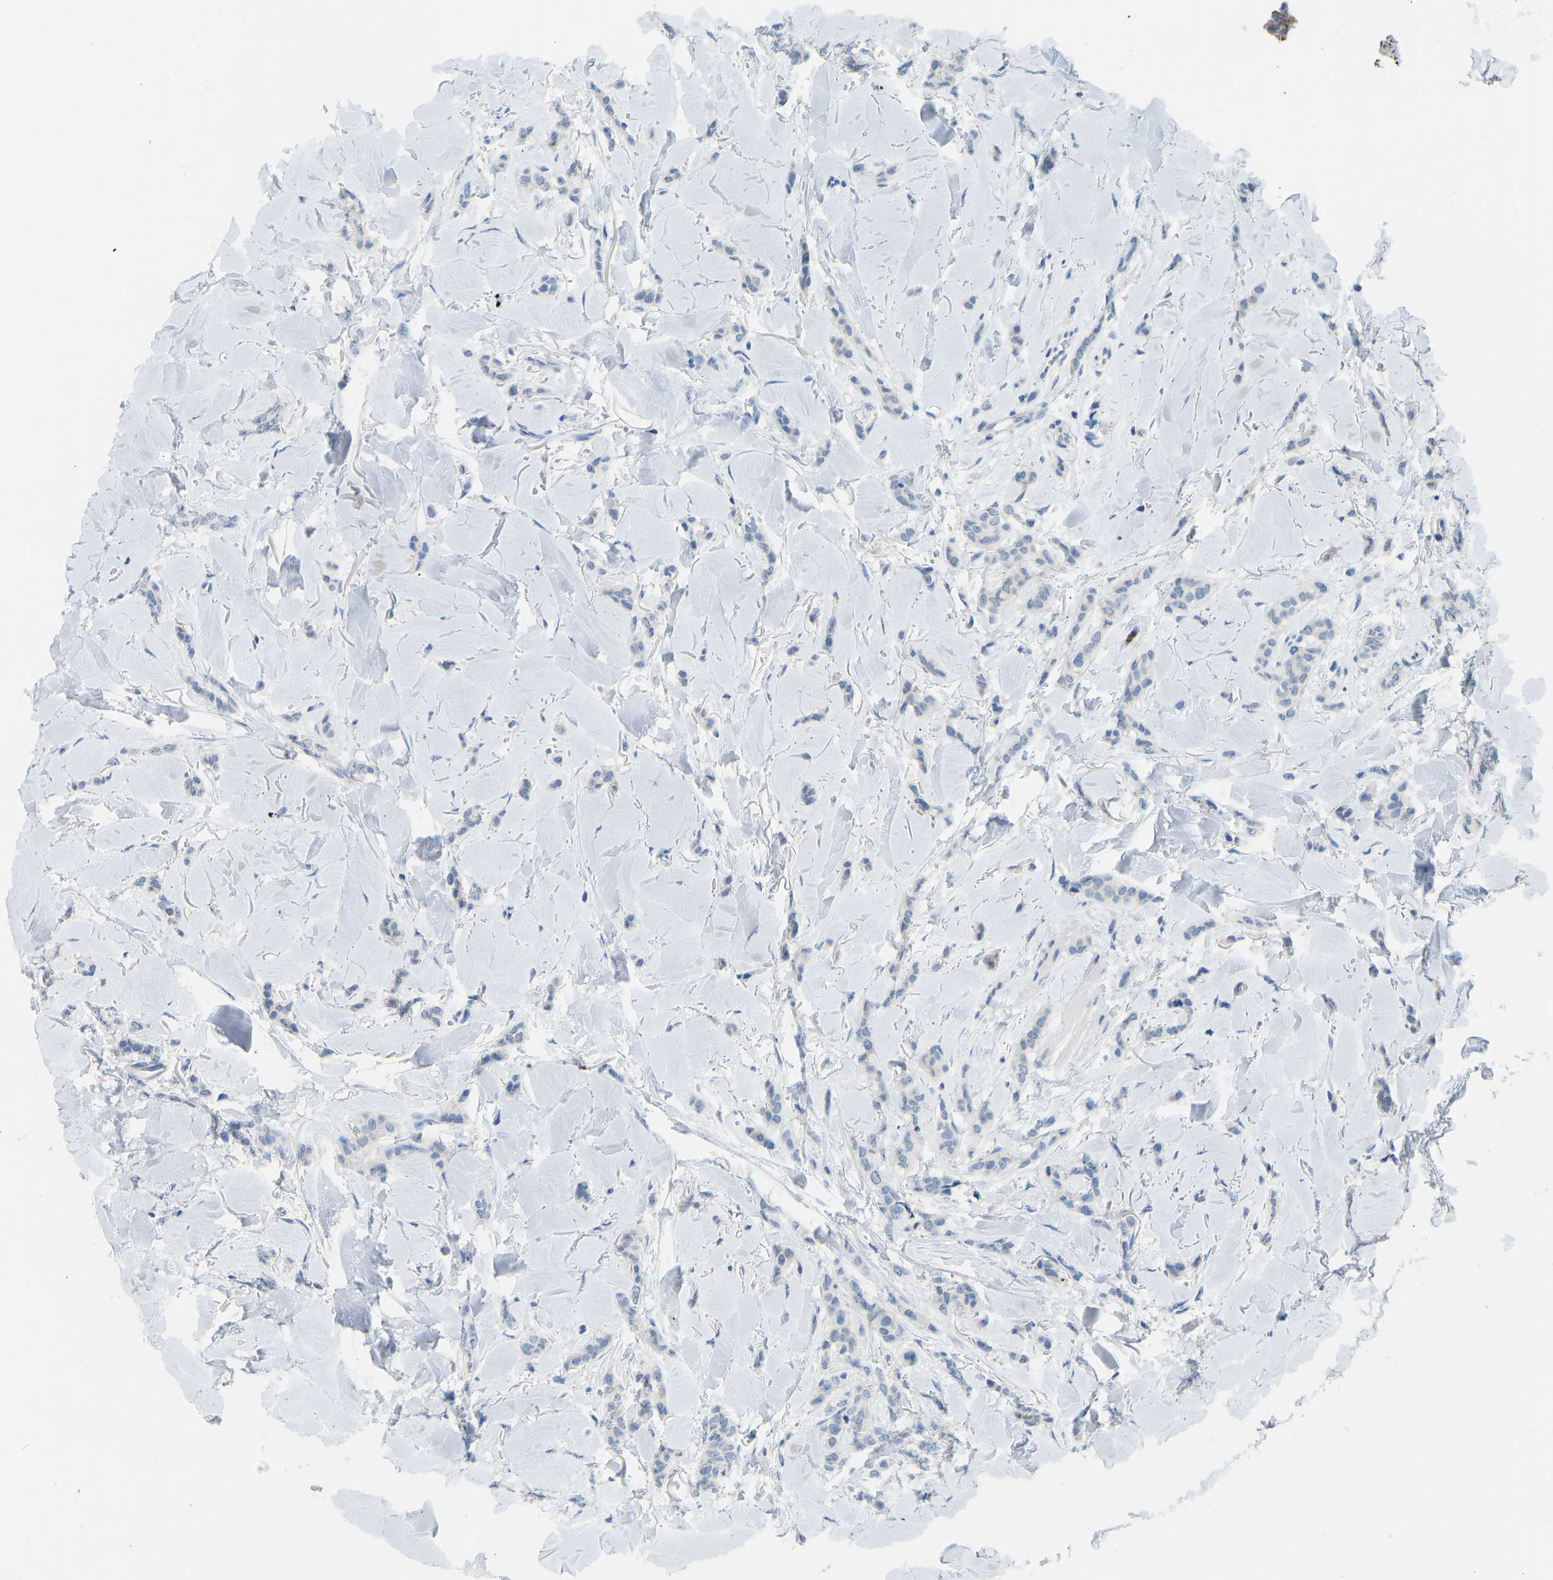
{"staining": {"intensity": "negative", "quantity": "none", "location": "none"}, "tissue": "breast cancer", "cell_type": "Tumor cells", "image_type": "cancer", "snomed": [{"axis": "morphology", "description": "Lobular carcinoma"}, {"axis": "topography", "description": "Skin"}, {"axis": "topography", "description": "Breast"}], "caption": "The image displays no significant expression in tumor cells of breast cancer.", "gene": "ATP1A1", "patient": {"sex": "female", "age": 46}}